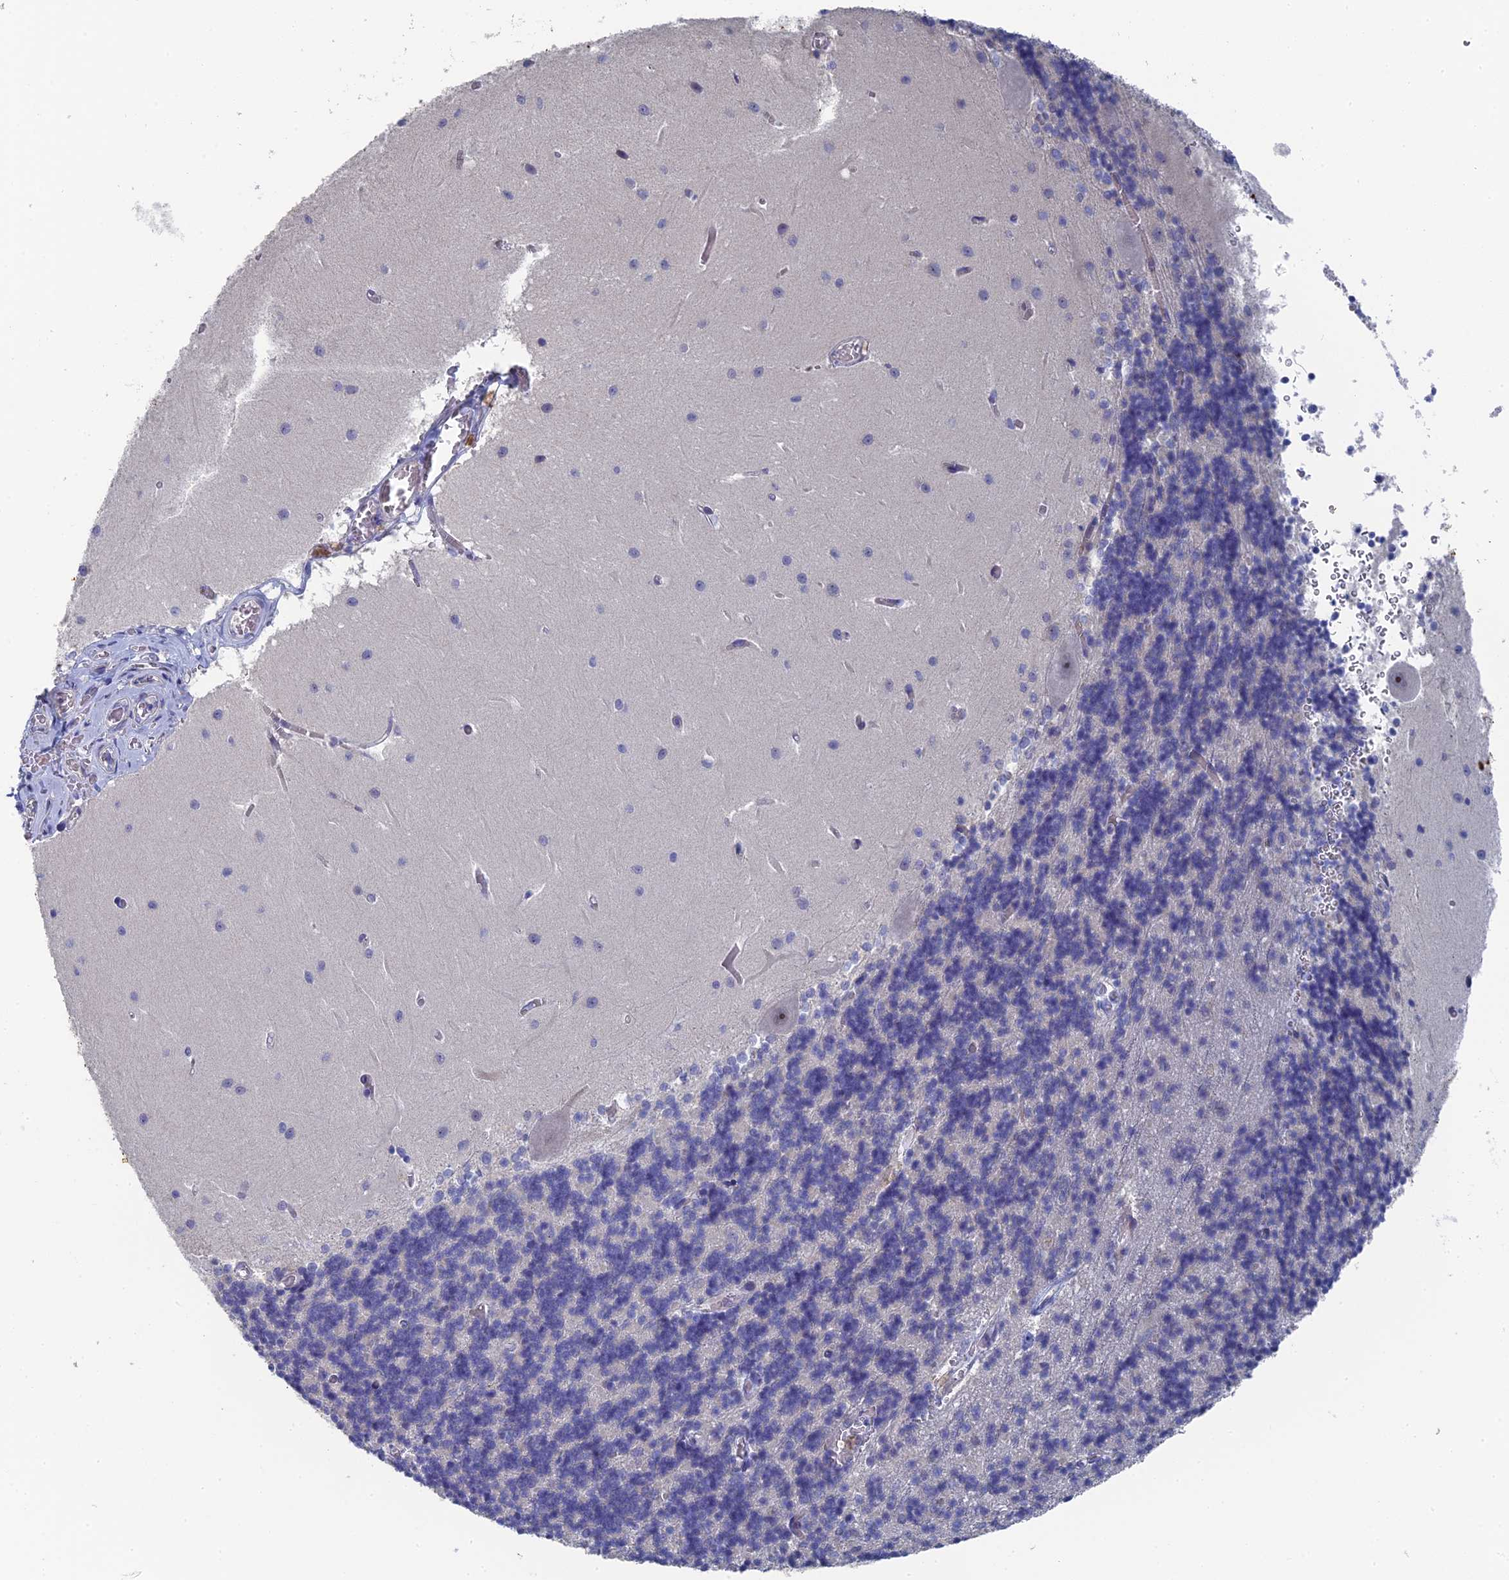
{"staining": {"intensity": "negative", "quantity": "none", "location": "none"}, "tissue": "cerebellum", "cell_type": "Cells in granular layer", "image_type": "normal", "snomed": [{"axis": "morphology", "description": "Normal tissue, NOS"}, {"axis": "topography", "description": "Cerebellum"}], "caption": "IHC micrograph of benign human cerebellum stained for a protein (brown), which displays no expression in cells in granular layer. (Brightfield microscopy of DAB (3,3'-diaminobenzidine) immunohistochemistry (IHC) at high magnification).", "gene": "SRFBP1", "patient": {"sex": "male", "age": 37}}